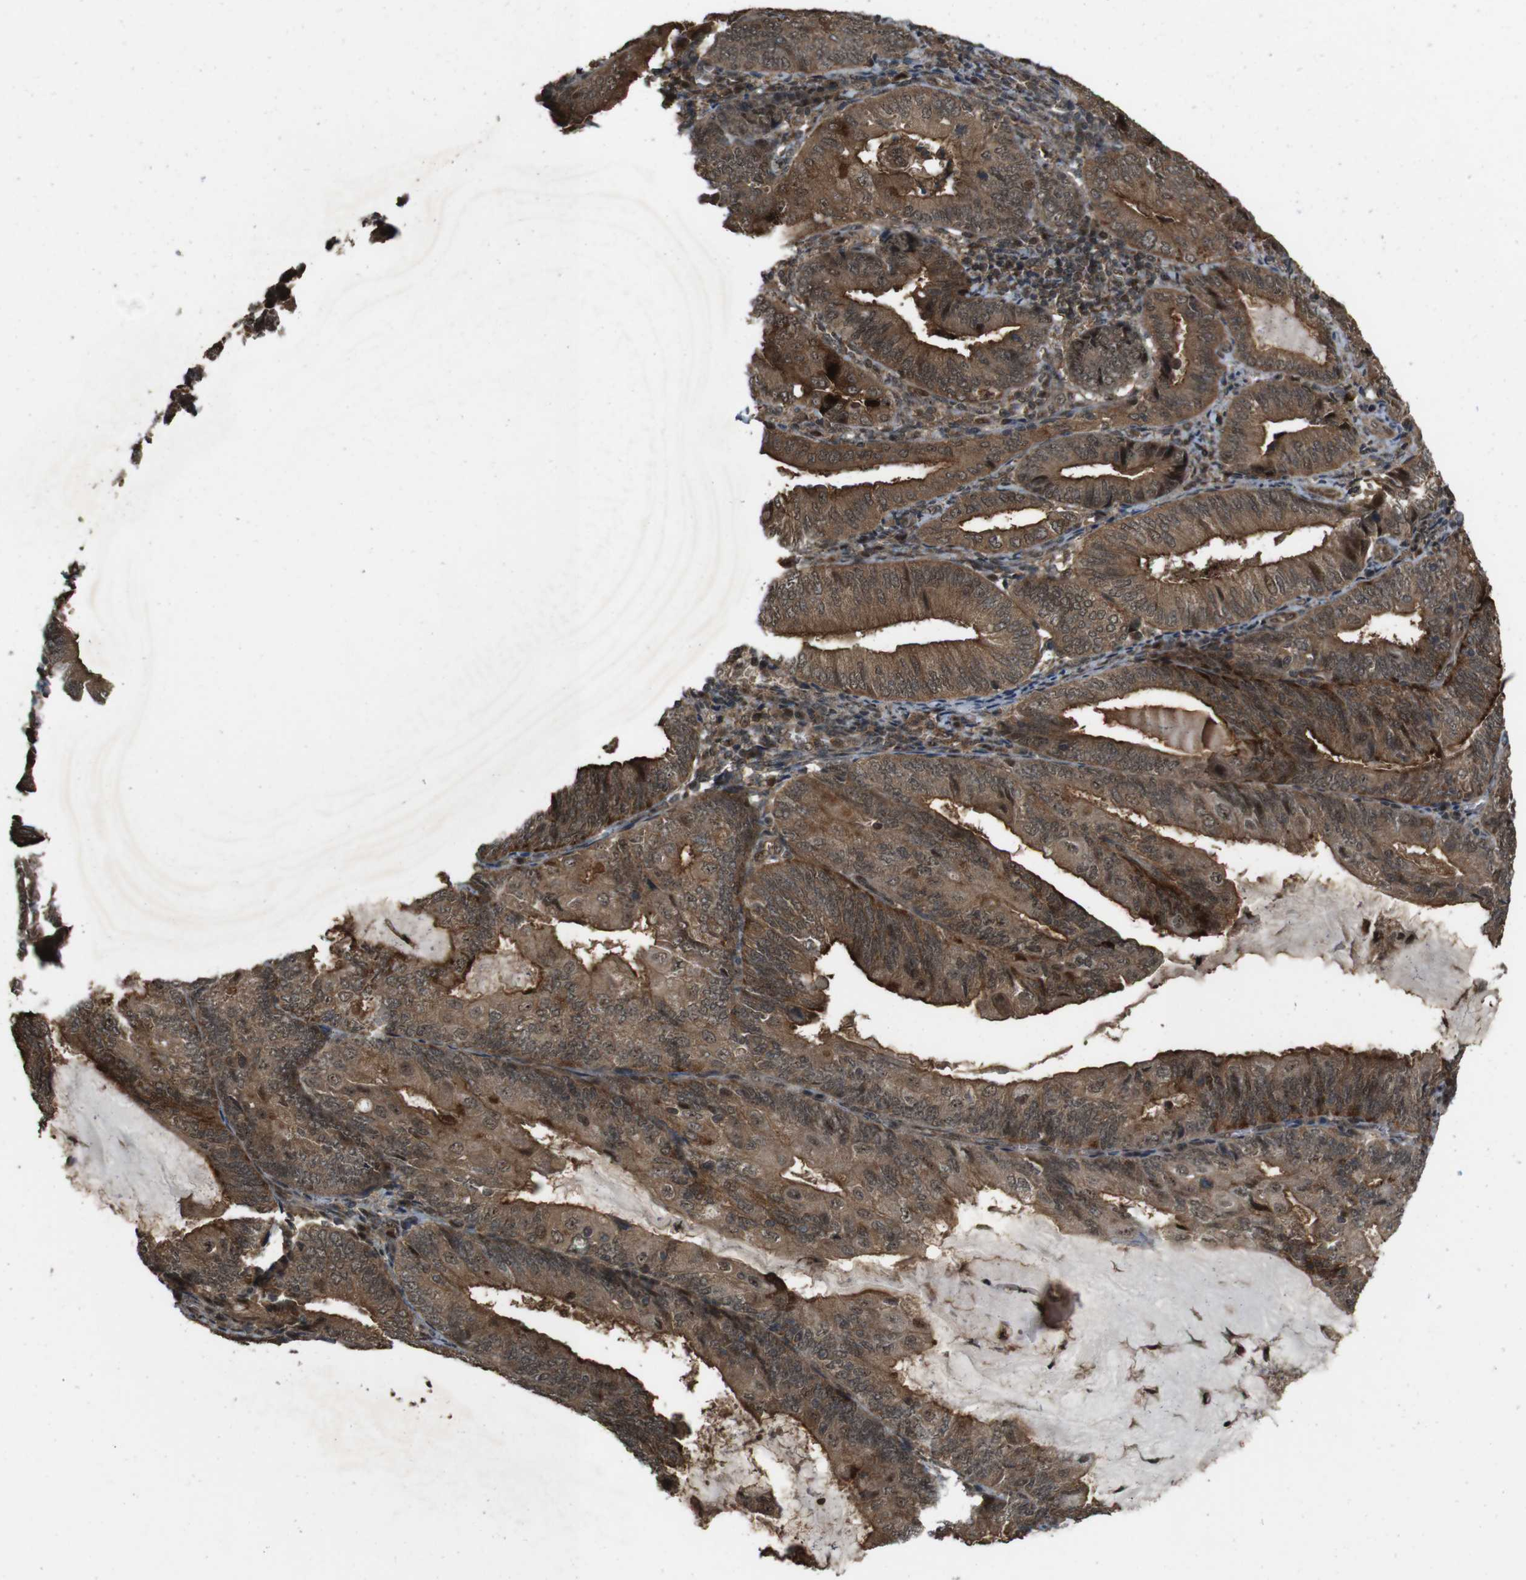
{"staining": {"intensity": "strong", "quantity": ">75%", "location": "cytoplasmic/membranous"}, "tissue": "endometrial cancer", "cell_type": "Tumor cells", "image_type": "cancer", "snomed": [{"axis": "morphology", "description": "Adenocarcinoma, NOS"}, {"axis": "topography", "description": "Endometrium"}], "caption": "Strong cytoplasmic/membranous positivity is appreciated in approximately >75% of tumor cells in adenocarcinoma (endometrial).", "gene": "CDC34", "patient": {"sex": "female", "age": 81}}